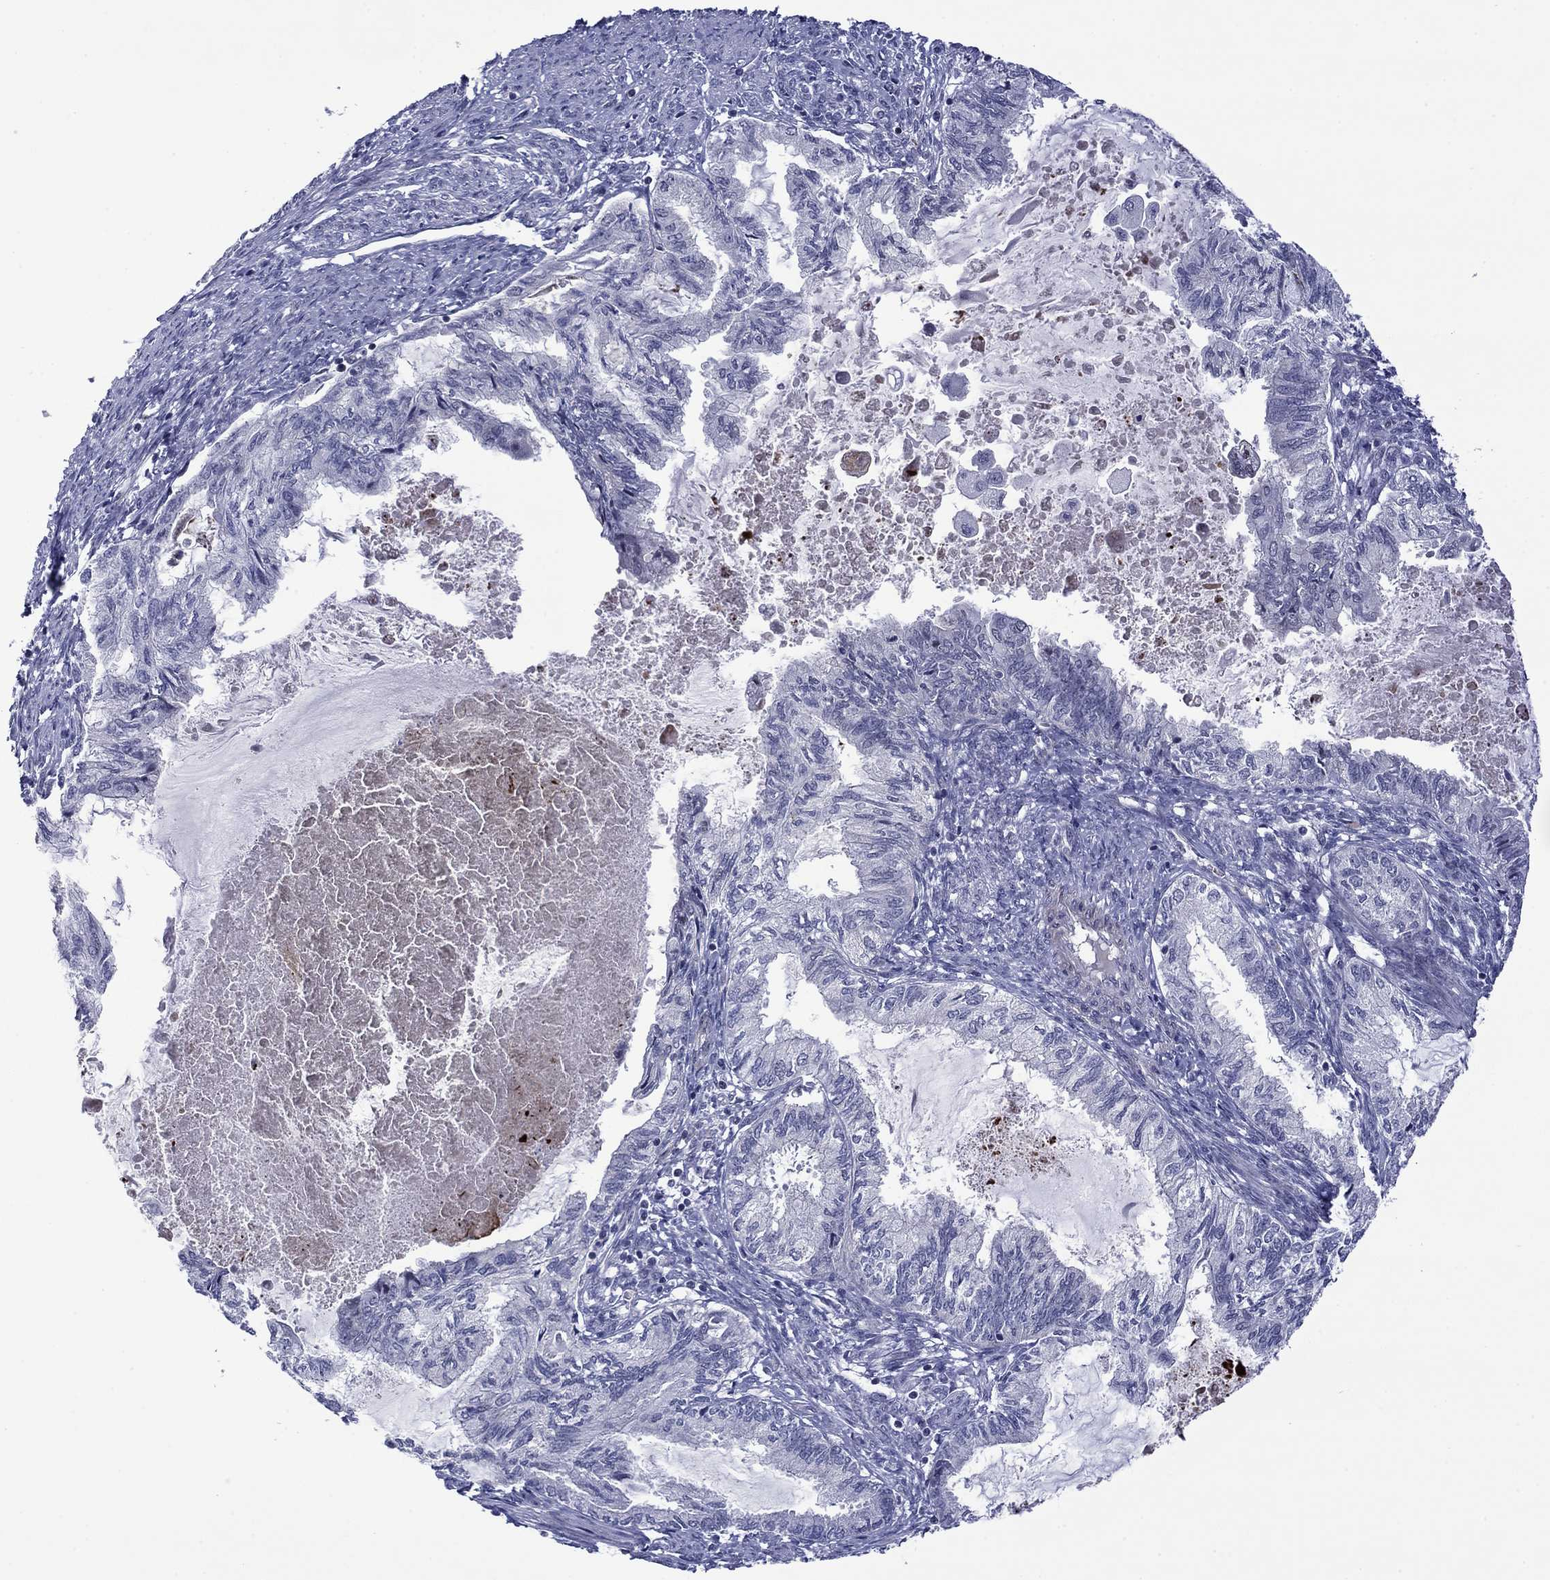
{"staining": {"intensity": "negative", "quantity": "none", "location": "none"}, "tissue": "endometrial cancer", "cell_type": "Tumor cells", "image_type": "cancer", "snomed": [{"axis": "morphology", "description": "Adenocarcinoma, NOS"}, {"axis": "topography", "description": "Endometrium"}], "caption": "DAB immunohistochemical staining of endometrial cancer (adenocarcinoma) exhibits no significant positivity in tumor cells.", "gene": "SURF2", "patient": {"sex": "female", "age": 86}}